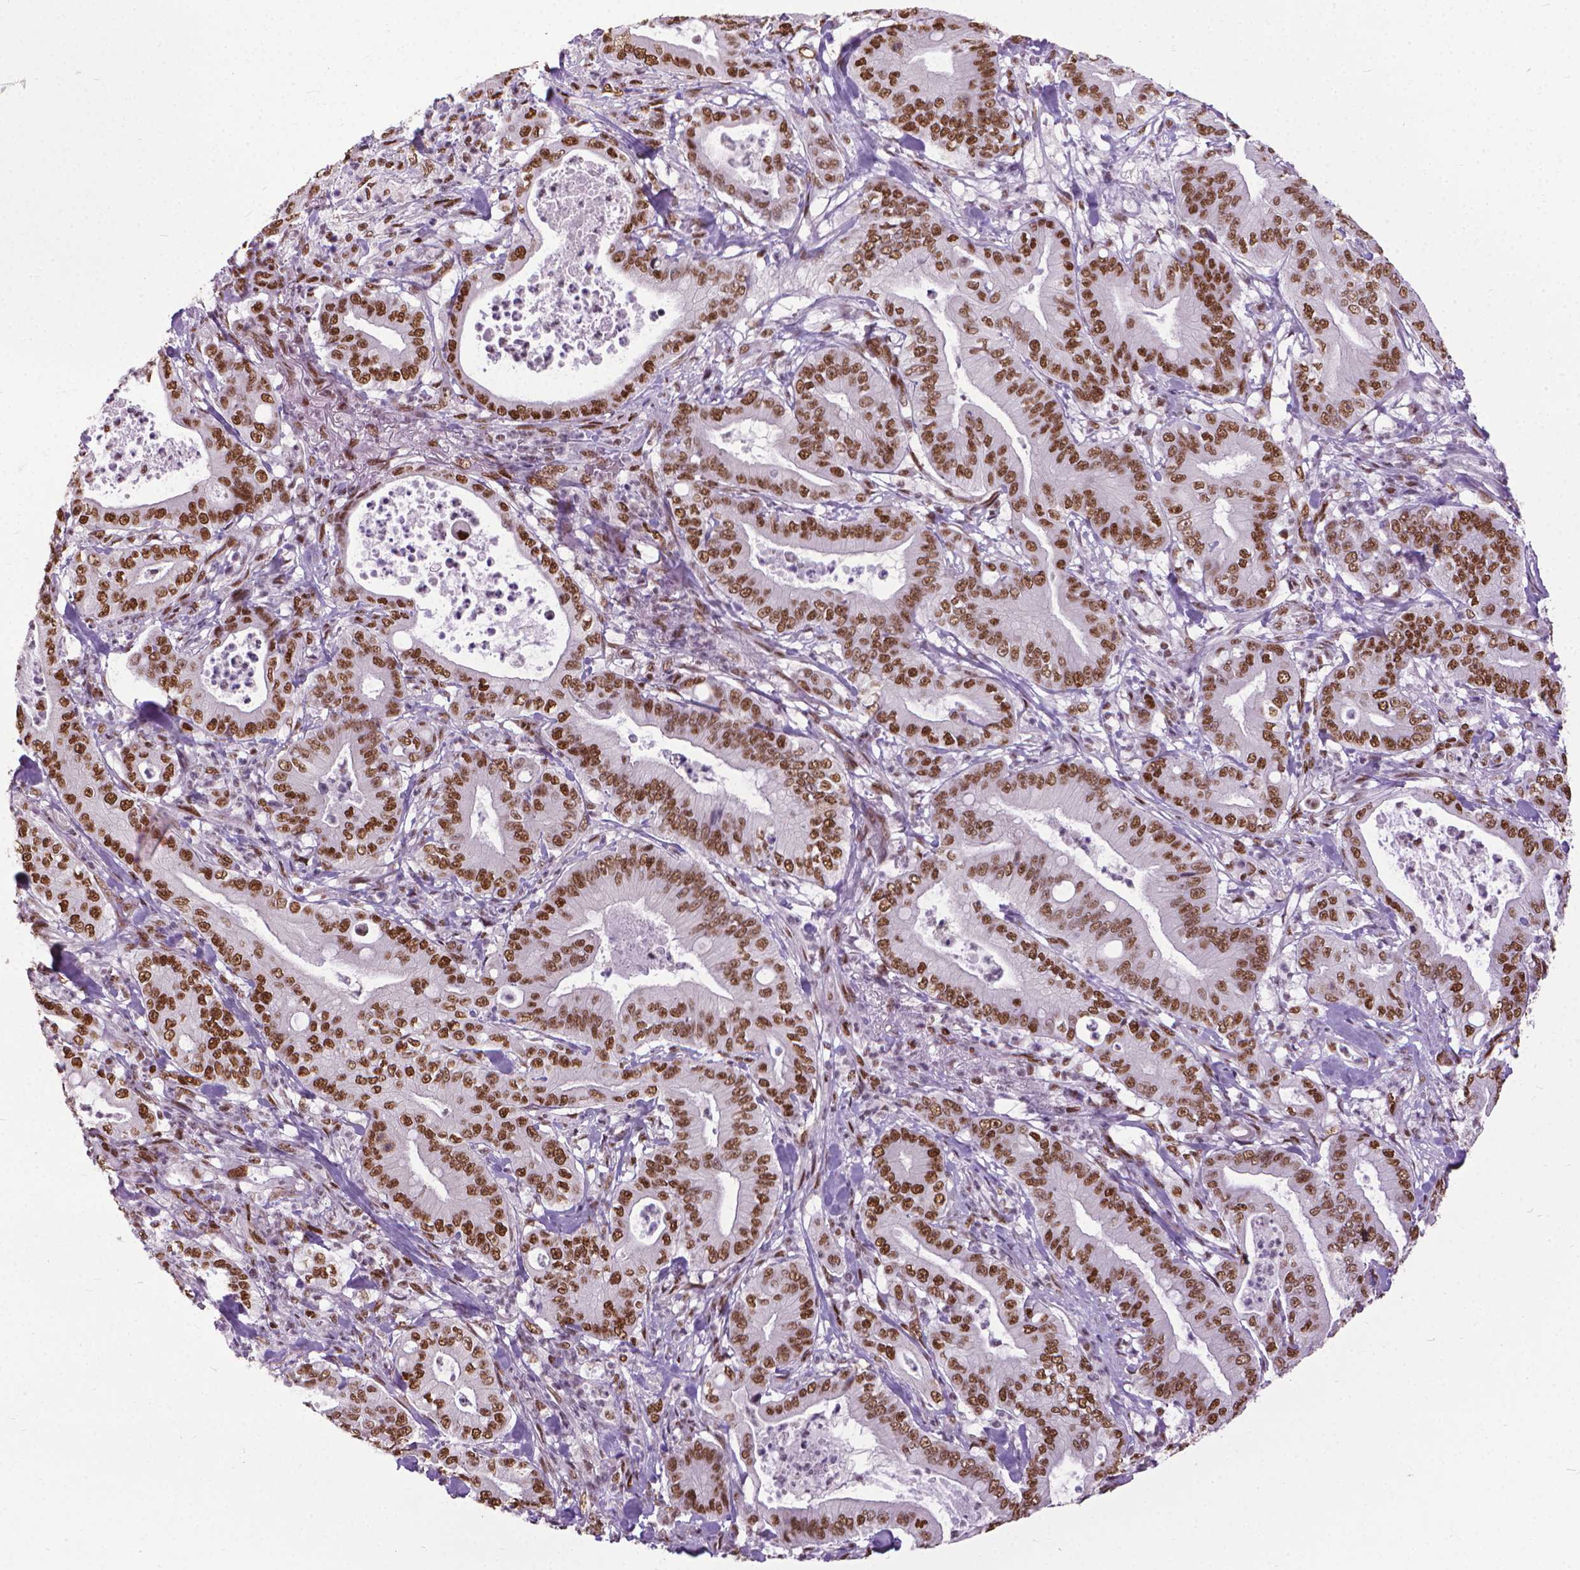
{"staining": {"intensity": "moderate", "quantity": ">75%", "location": "nuclear"}, "tissue": "pancreatic cancer", "cell_type": "Tumor cells", "image_type": "cancer", "snomed": [{"axis": "morphology", "description": "Adenocarcinoma, NOS"}, {"axis": "topography", "description": "Pancreas"}], "caption": "IHC staining of pancreatic cancer, which shows medium levels of moderate nuclear expression in about >75% of tumor cells indicating moderate nuclear protein expression. The staining was performed using DAB (brown) for protein detection and nuclei were counterstained in hematoxylin (blue).", "gene": "AKAP8", "patient": {"sex": "male", "age": 71}}